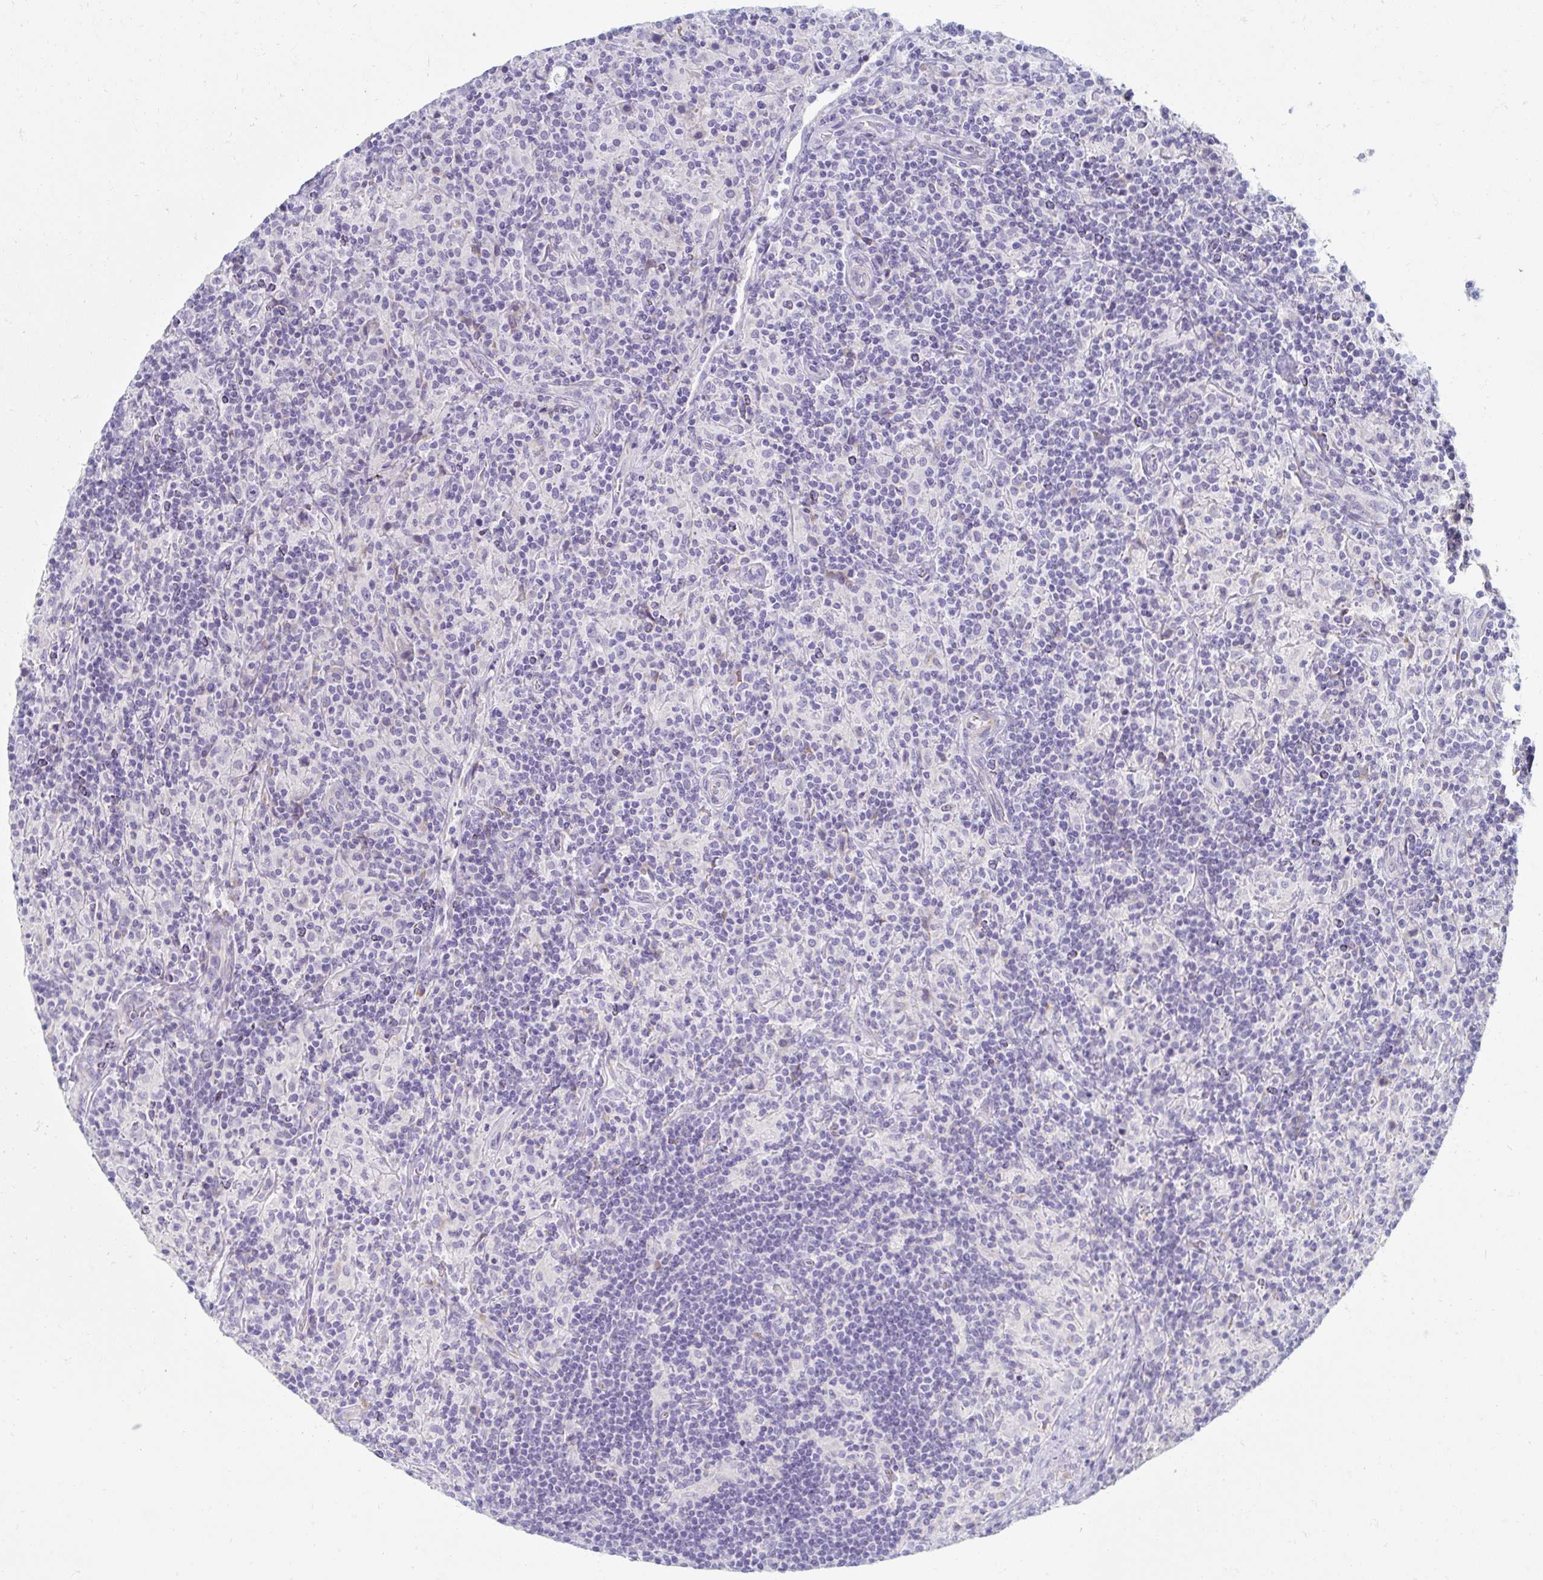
{"staining": {"intensity": "negative", "quantity": "none", "location": "none"}, "tissue": "lymphoma", "cell_type": "Tumor cells", "image_type": "cancer", "snomed": [{"axis": "morphology", "description": "Hodgkin's disease, NOS"}, {"axis": "topography", "description": "Lymph node"}], "caption": "High power microscopy image of an IHC micrograph of lymphoma, revealing no significant positivity in tumor cells.", "gene": "MYLK2", "patient": {"sex": "male", "age": 70}}